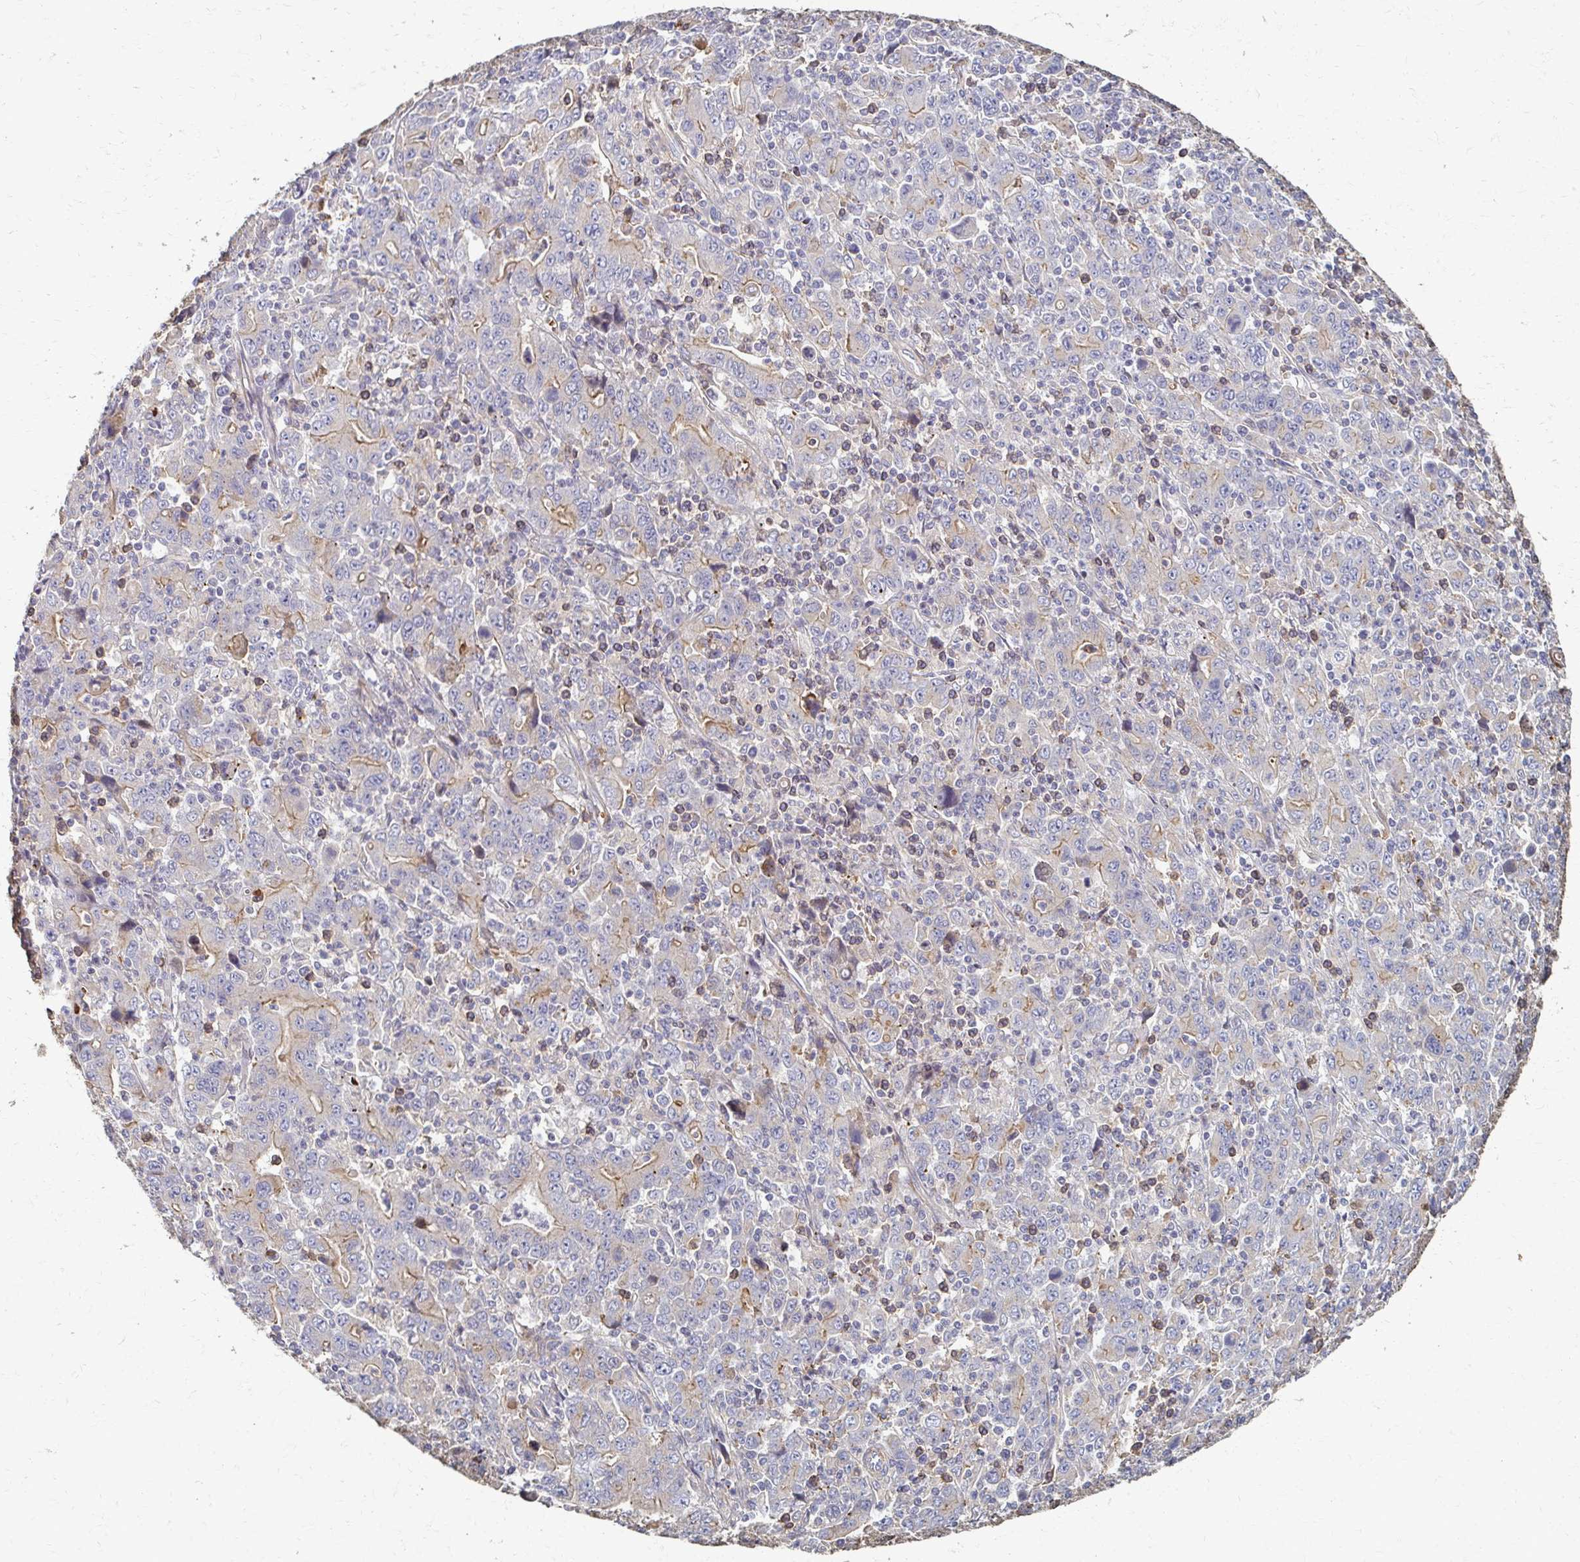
{"staining": {"intensity": "weak", "quantity": "<25%", "location": "cytoplasmic/membranous"}, "tissue": "stomach cancer", "cell_type": "Tumor cells", "image_type": "cancer", "snomed": [{"axis": "morphology", "description": "Adenocarcinoma, NOS"}, {"axis": "topography", "description": "Stomach, upper"}], "caption": "Tumor cells are negative for protein expression in human adenocarcinoma (stomach).", "gene": "SKA2", "patient": {"sex": "male", "age": 69}}